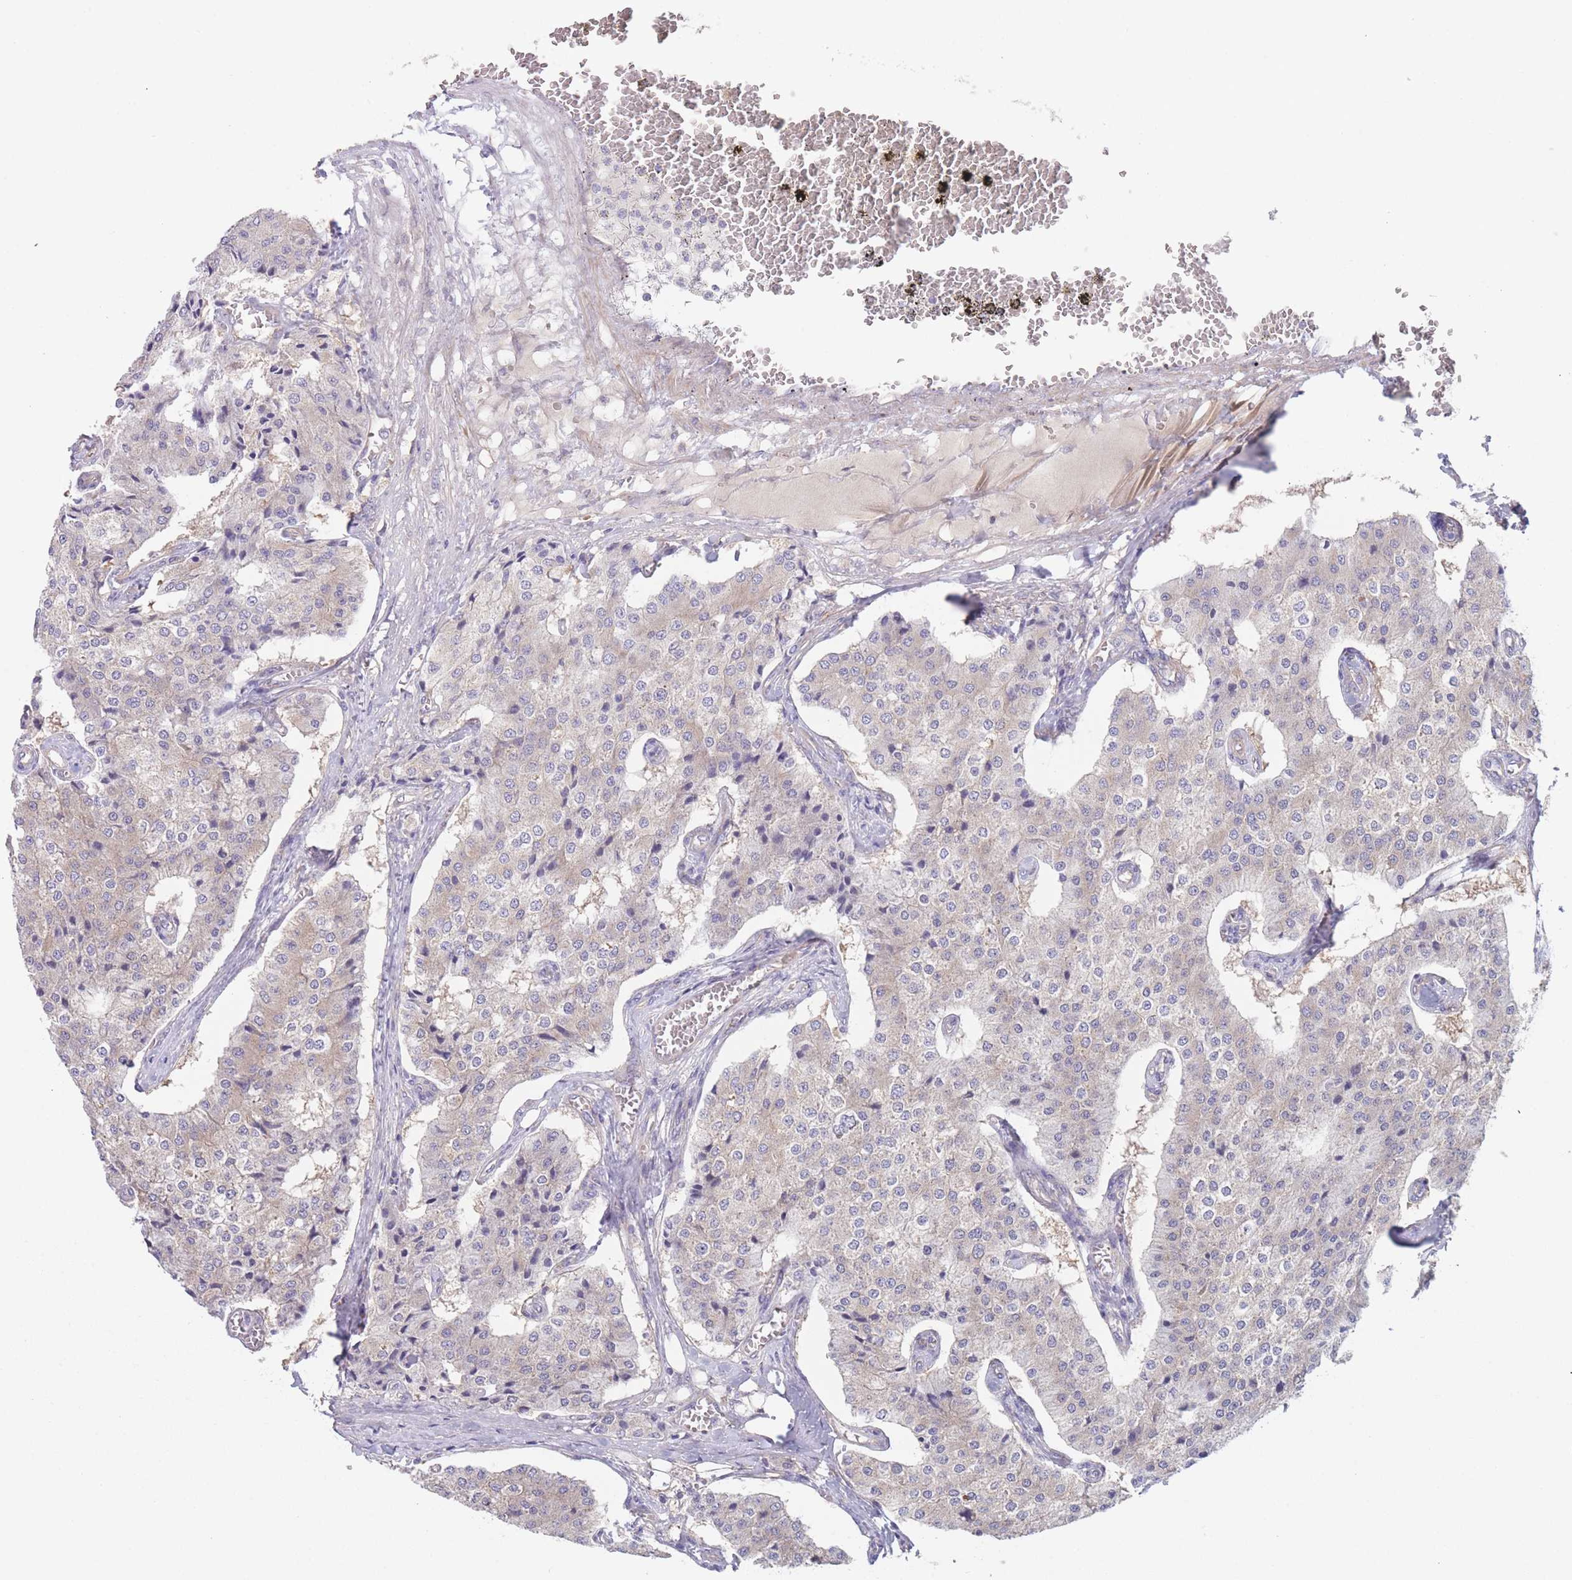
{"staining": {"intensity": "weak", "quantity": "<25%", "location": "cytoplasmic/membranous"}, "tissue": "carcinoid", "cell_type": "Tumor cells", "image_type": "cancer", "snomed": [{"axis": "morphology", "description": "Carcinoid, malignant, NOS"}, {"axis": "topography", "description": "Colon"}], "caption": "Histopathology image shows no protein positivity in tumor cells of carcinoid tissue.", "gene": "ZNF281", "patient": {"sex": "female", "age": 52}}